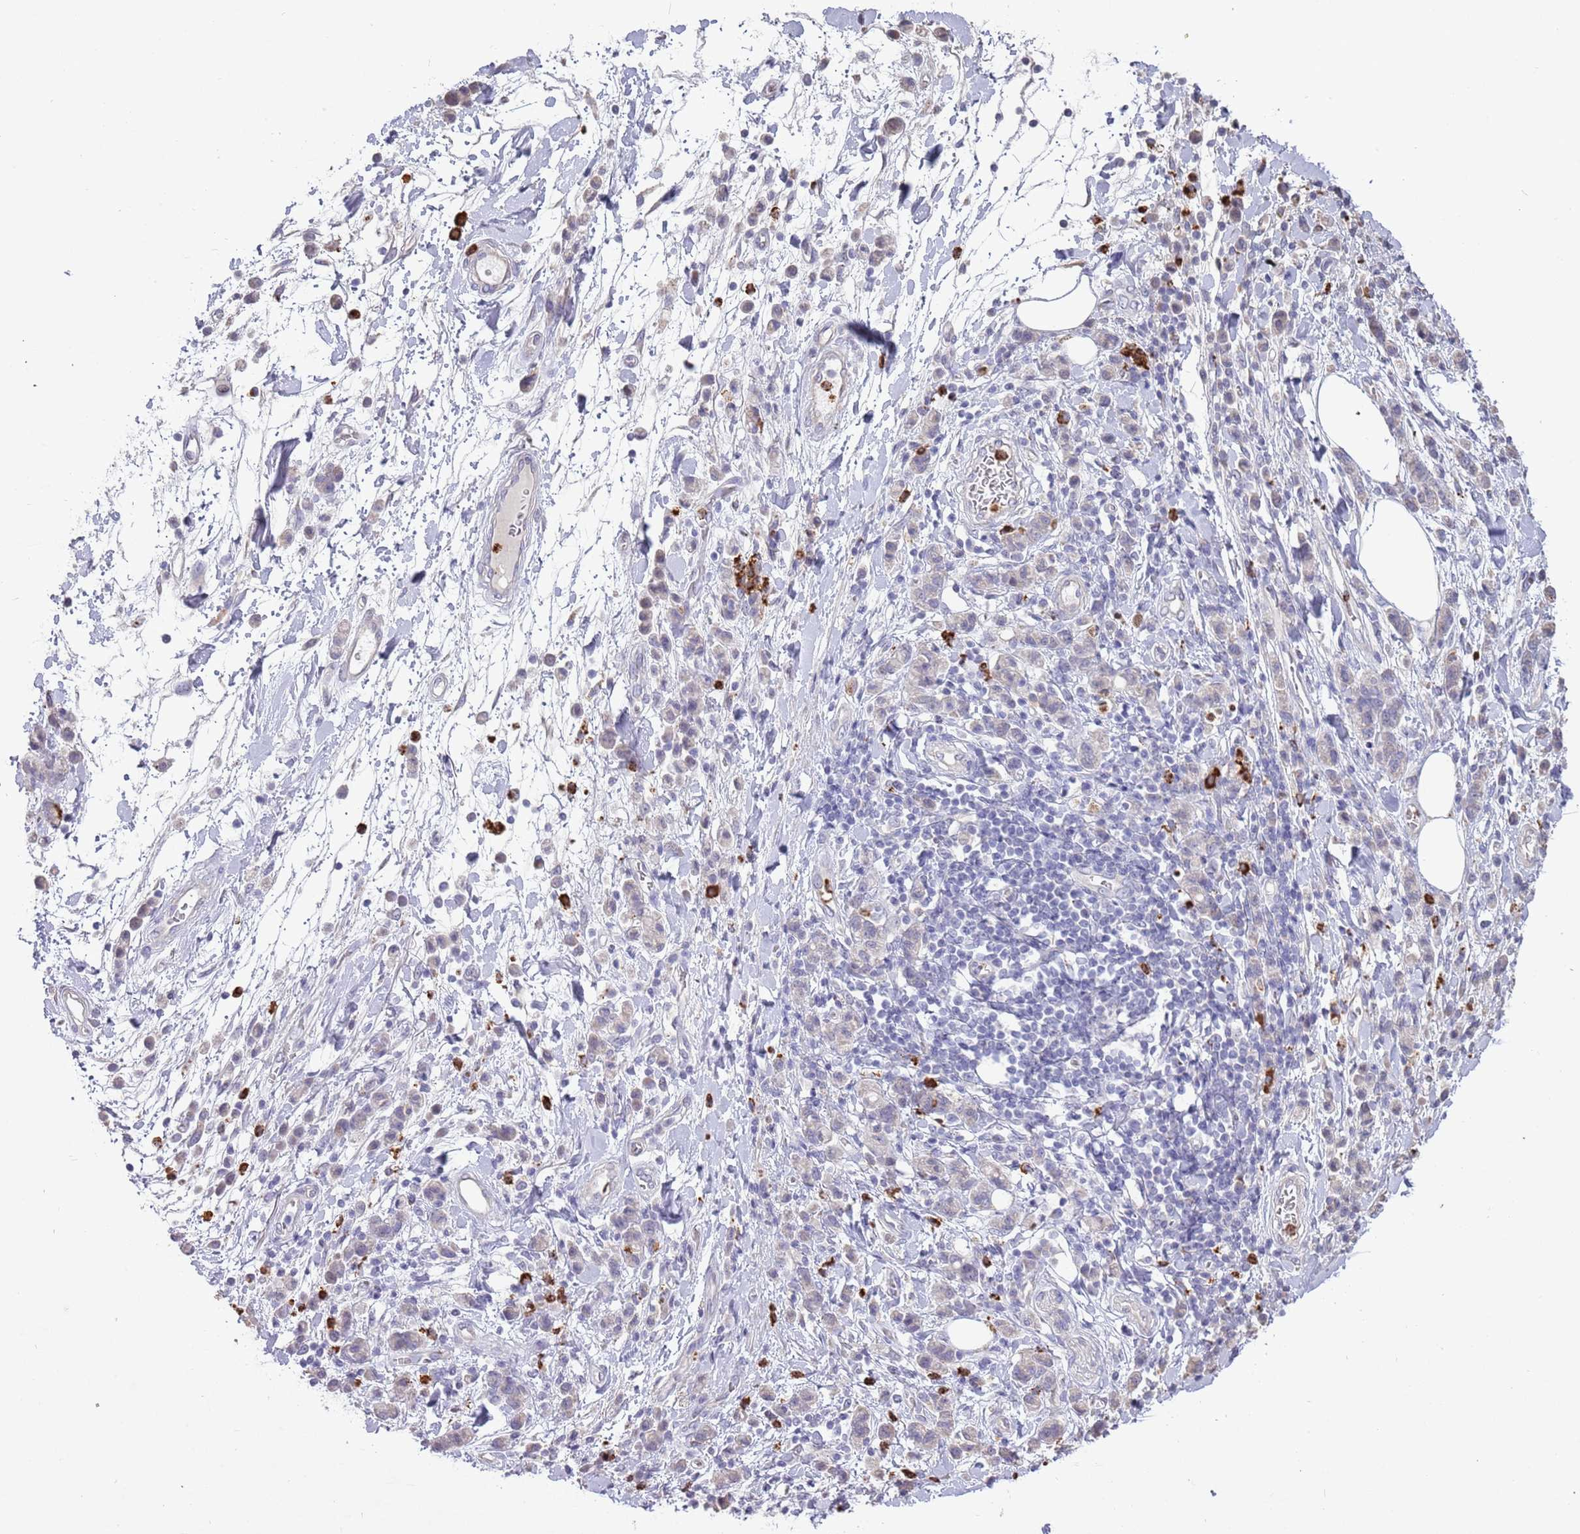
{"staining": {"intensity": "negative", "quantity": "none", "location": "none"}, "tissue": "stomach cancer", "cell_type": "Tumor cells", "image_type": "cancer", "snomed": [{"axis": "morphology", "description": "Adenocarcinoma, NOS"}, {"axis": "topography", "description": "Stomach"}], "caption": "IHC image of neoplastic tissue: stomach cancer stained with DAB exhibits no significant protein positivity in tumor cells.", "gene": "P2RY13", "patient": {"sex": "male", "age": 77}}